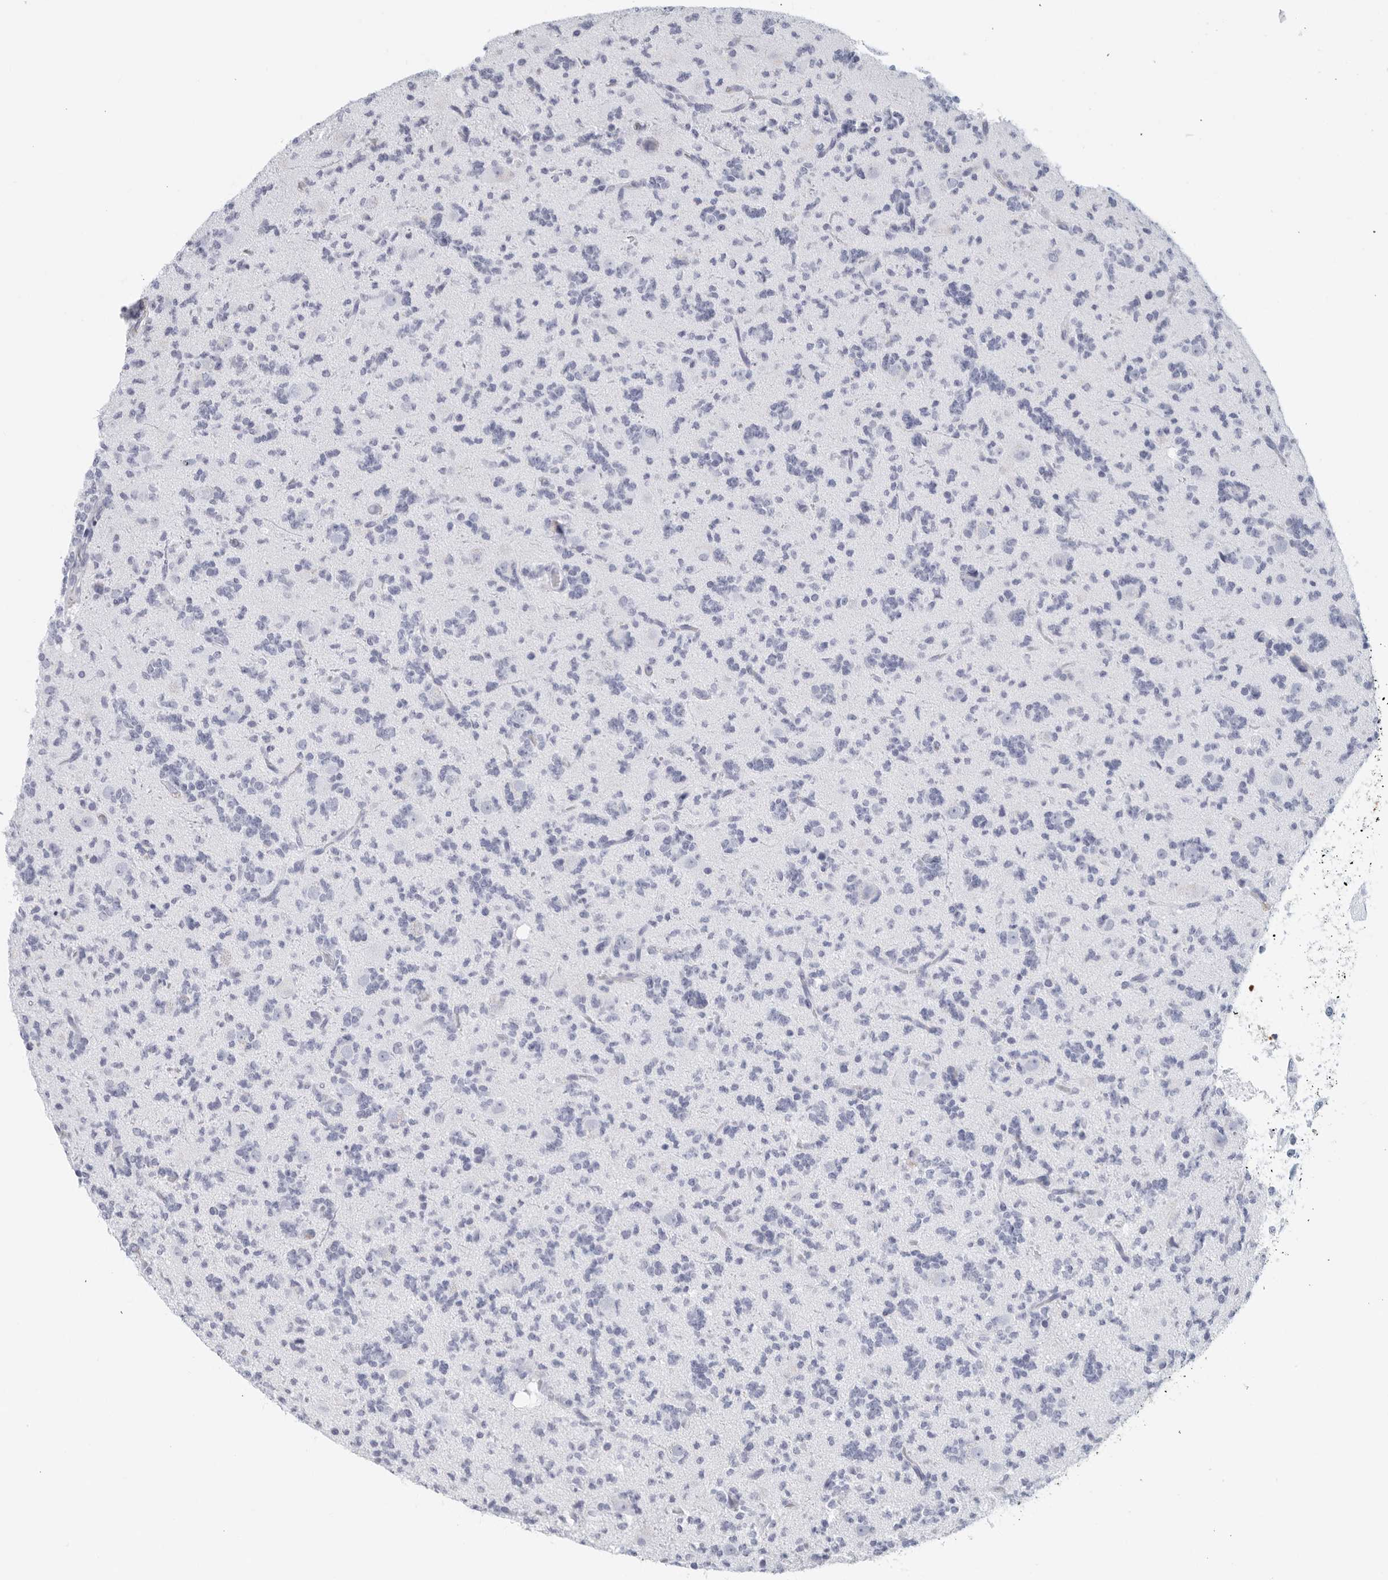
{"staining": {"intensity": "negative", "quantity": "none", "location": "none"}, "tissue": "glioma", "cell_type": "Tumor cells", "image_type": "cancer", "snomed": [{"axis": "morphology", "description": "Glioma, malignant, High grade"}, {"axis": "topography", "description": "Brain"}], "caption": "DAB immunohistochemical staining of malignant glioma (high-grade) displays no significant positivity in tumor cells.", "gene": "FGG", "patient": {"sex": "female", "age": 62}}